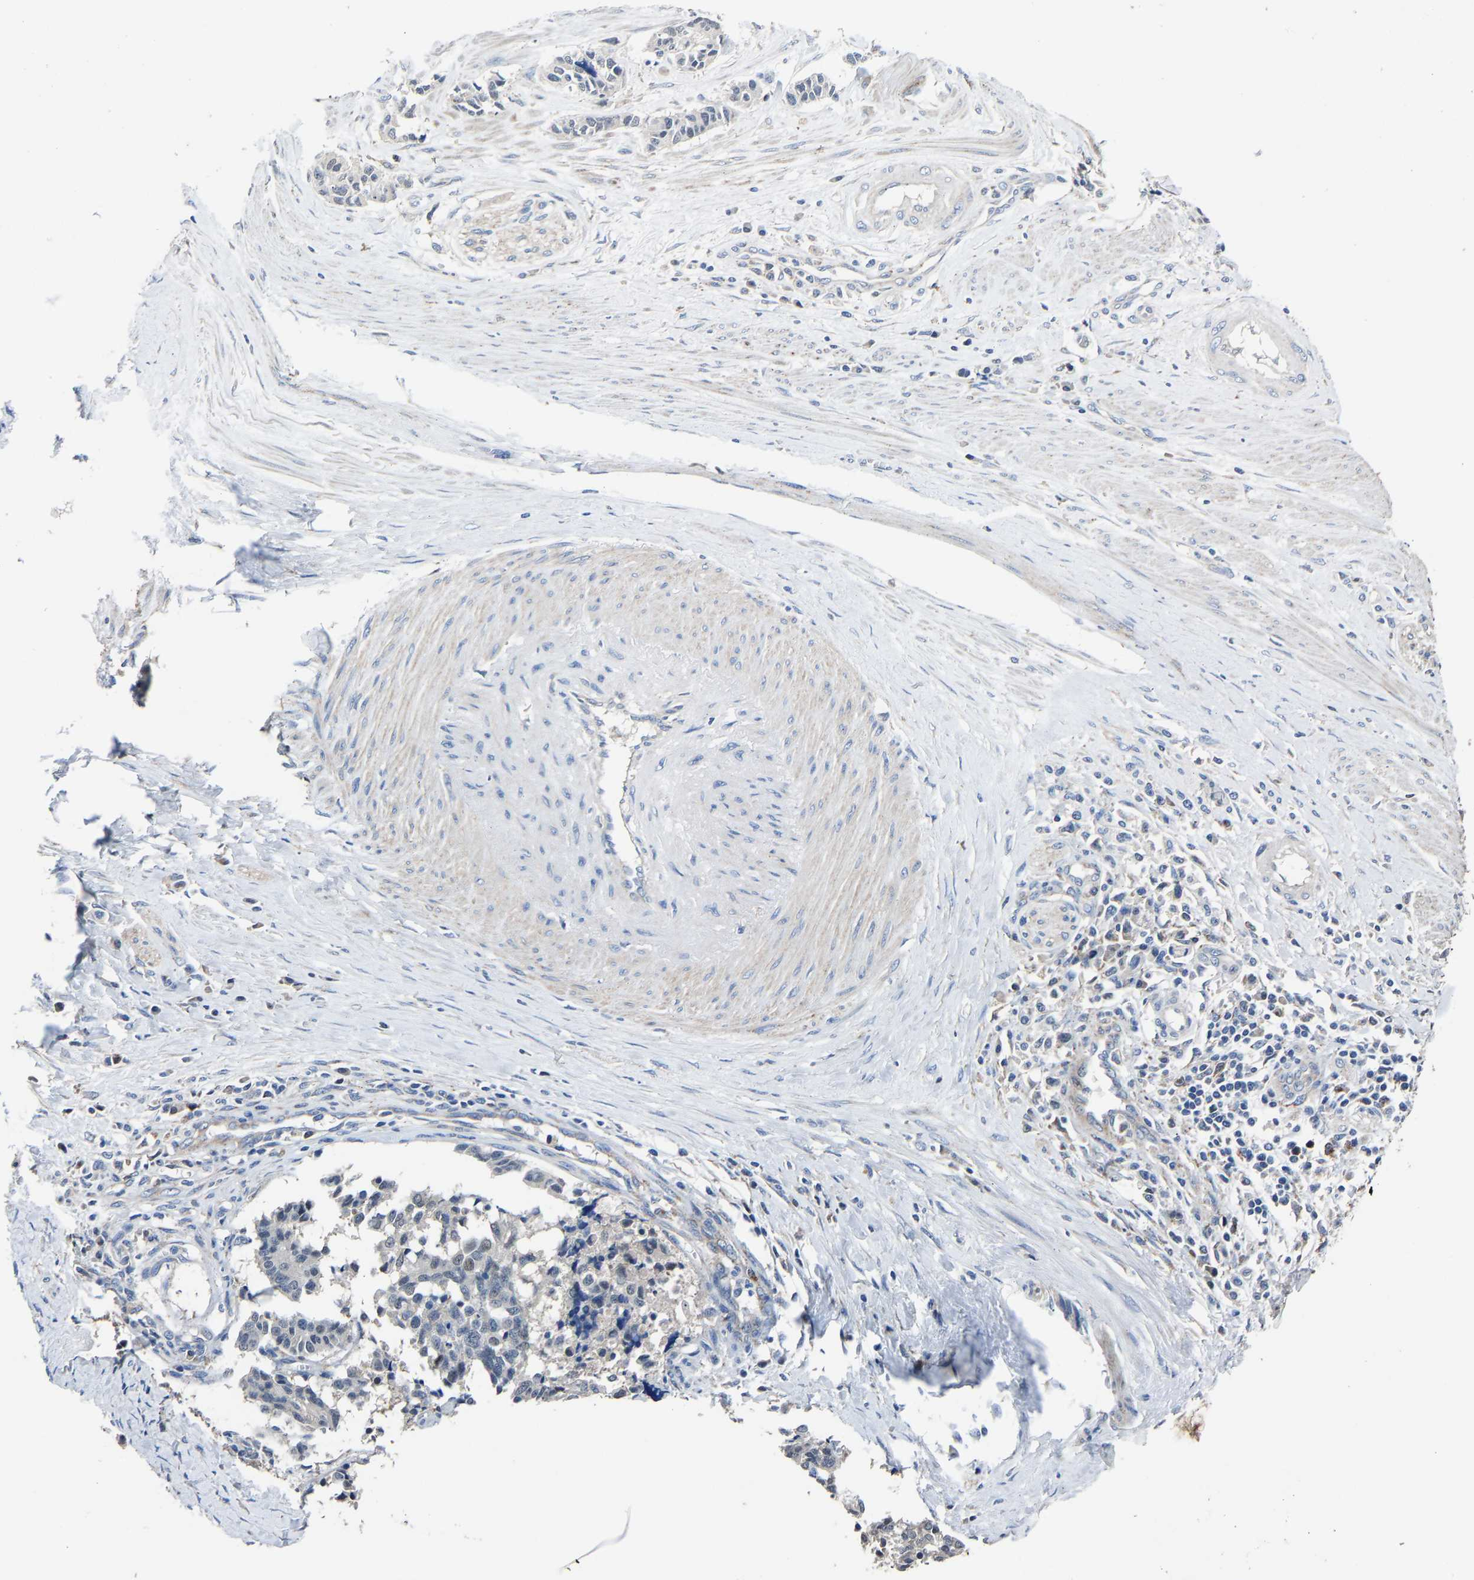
{"staining": {"intensity": "negative", "quantity": "none", "location": "none"}, "tissue": "cervical cancer", "cell_type": "Tumor cells", "image_type": "cancer", "snomed": [{"axis": "morphology", "description": "Squamous cell carcinoma, NOS"}, {"axis": "topography", "description": "Cervix"}], "caption": "An image of cervical cancer stained for a protein shows no brown staining in tumor cells. (Stains: DAB (3,3'-diaminobenzidine) immunohistochemistry with hematoxylin counter stain, Microscopy: brightfield microscopy at high magnification).", "gene": "STRBP", "patient": {"sex": "female", "age": 35}}